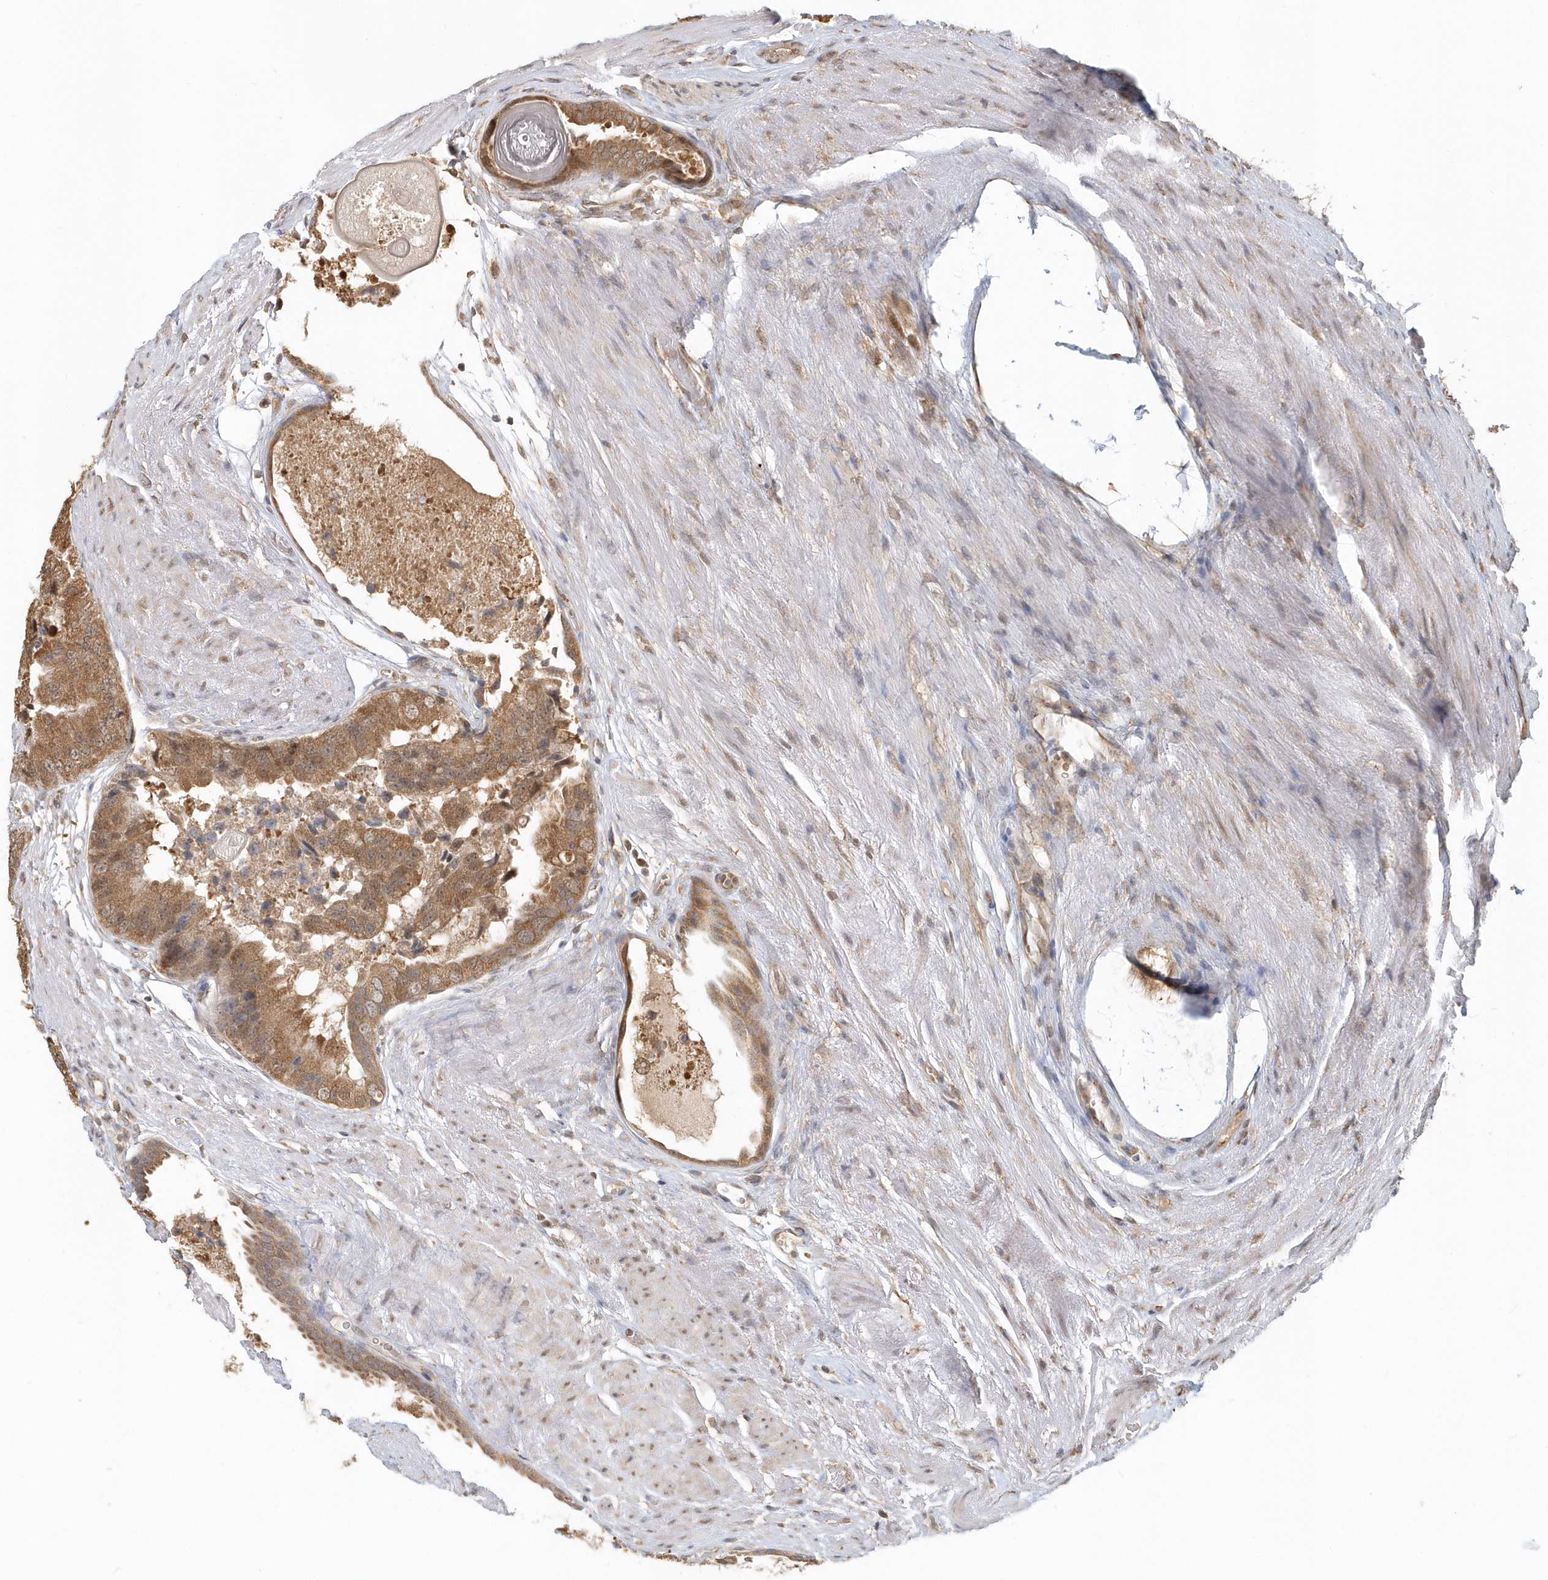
{"staining": {"intensity": "moderate", "quantity": ">75%", "location": "cytoplasmic/membranous,nuclear"}, "tissue": "prostate cancer", "cell_type": "Tumor cells", "image_type": "cancer", "snomed": [{"axis": "morphology", "description": "Adenocarcinoma, High grade"}, {"axis": "topography", "description": "Prostate"}], "caption": "Protein expression analysis of adenocarcinoma (high-grade) (prostate) displays moderate cytoplasmic/membranous and nuclear expression in approximately >75% of tumor cells.", "gene": "PSMD6", "patient": {"sex": "male", "age": 70}}